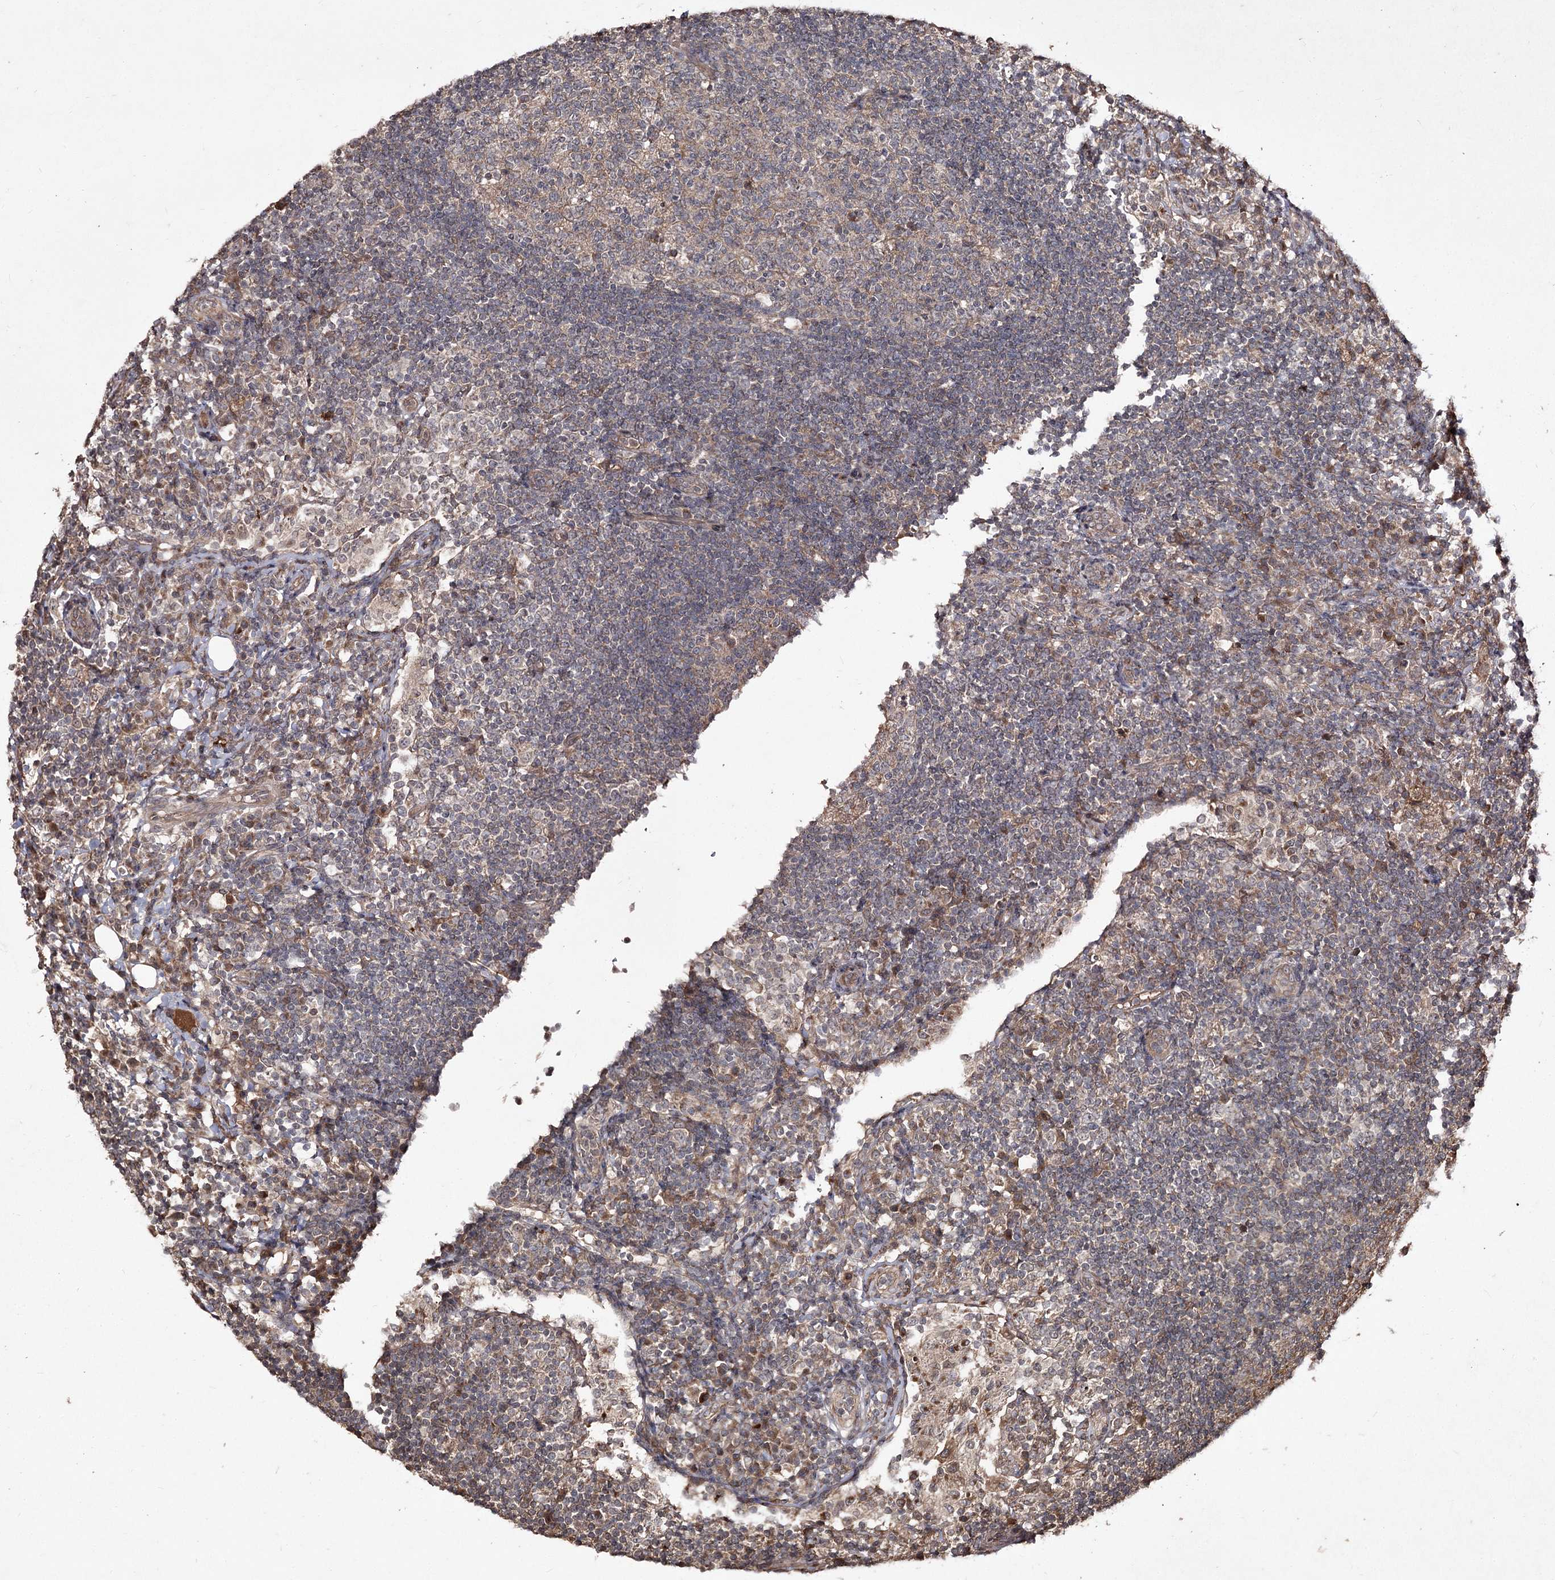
{"staining": {"intensity": "moderate", "quantity": ">75%", "location": "cytoplasmic/membranous"}, "tissue": "lymph node", "cell_type": "Germinal center cells", "image_type": "normal", "snomed": [{"axis": "morphology", "description": "Normal tissue, NOS"}, {"axis": "topography", "description": "Lymph node"}], "caption": "This is a photomicrograph of immunohistochemistry (IHC) staining of normal lymph node, which shows moderate expression in the cytoplasmic/membranous of germinal center cells.", "gene": "FANCL", "patient": {"sex": "female", "age": 53}}